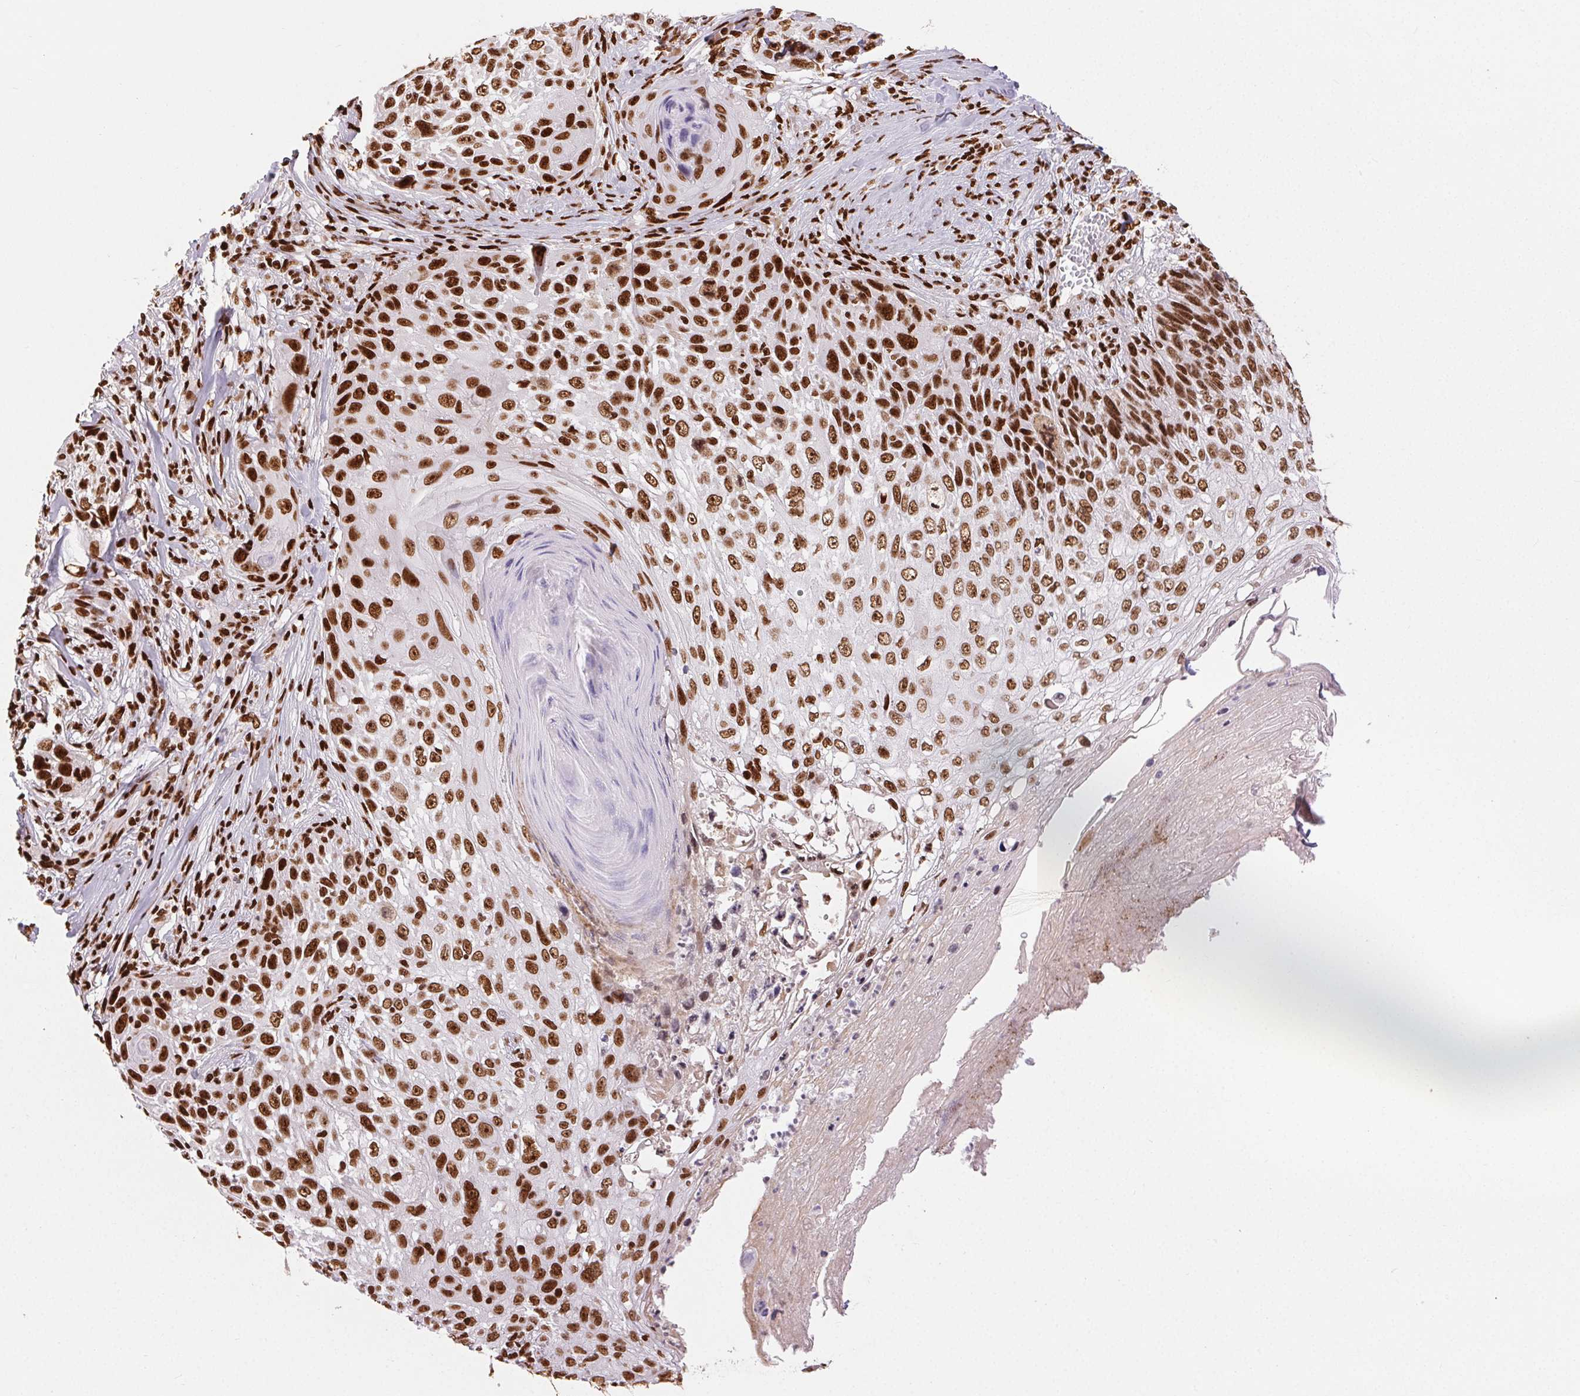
{"staining": {"intensity": "strong", "quantity": ">75%", "location": "nuclear"}, "tissue": "skin cancer", "cell_type": "Tumor cells", "image_type": "cancer", "snomed": [{"axis": "morphology", "description": "Squamous cell carcinoma, NOS"}, {"axis": "topography", "description": "Skin"}], "caption": "Skin cancer (squamous cell carcinoma) stained with a brown dye displays strong nuclear positive expression in about >75% of tumor cells.", "gene": "ZNF80", "patient": {"sex": "male", "age": 92}}